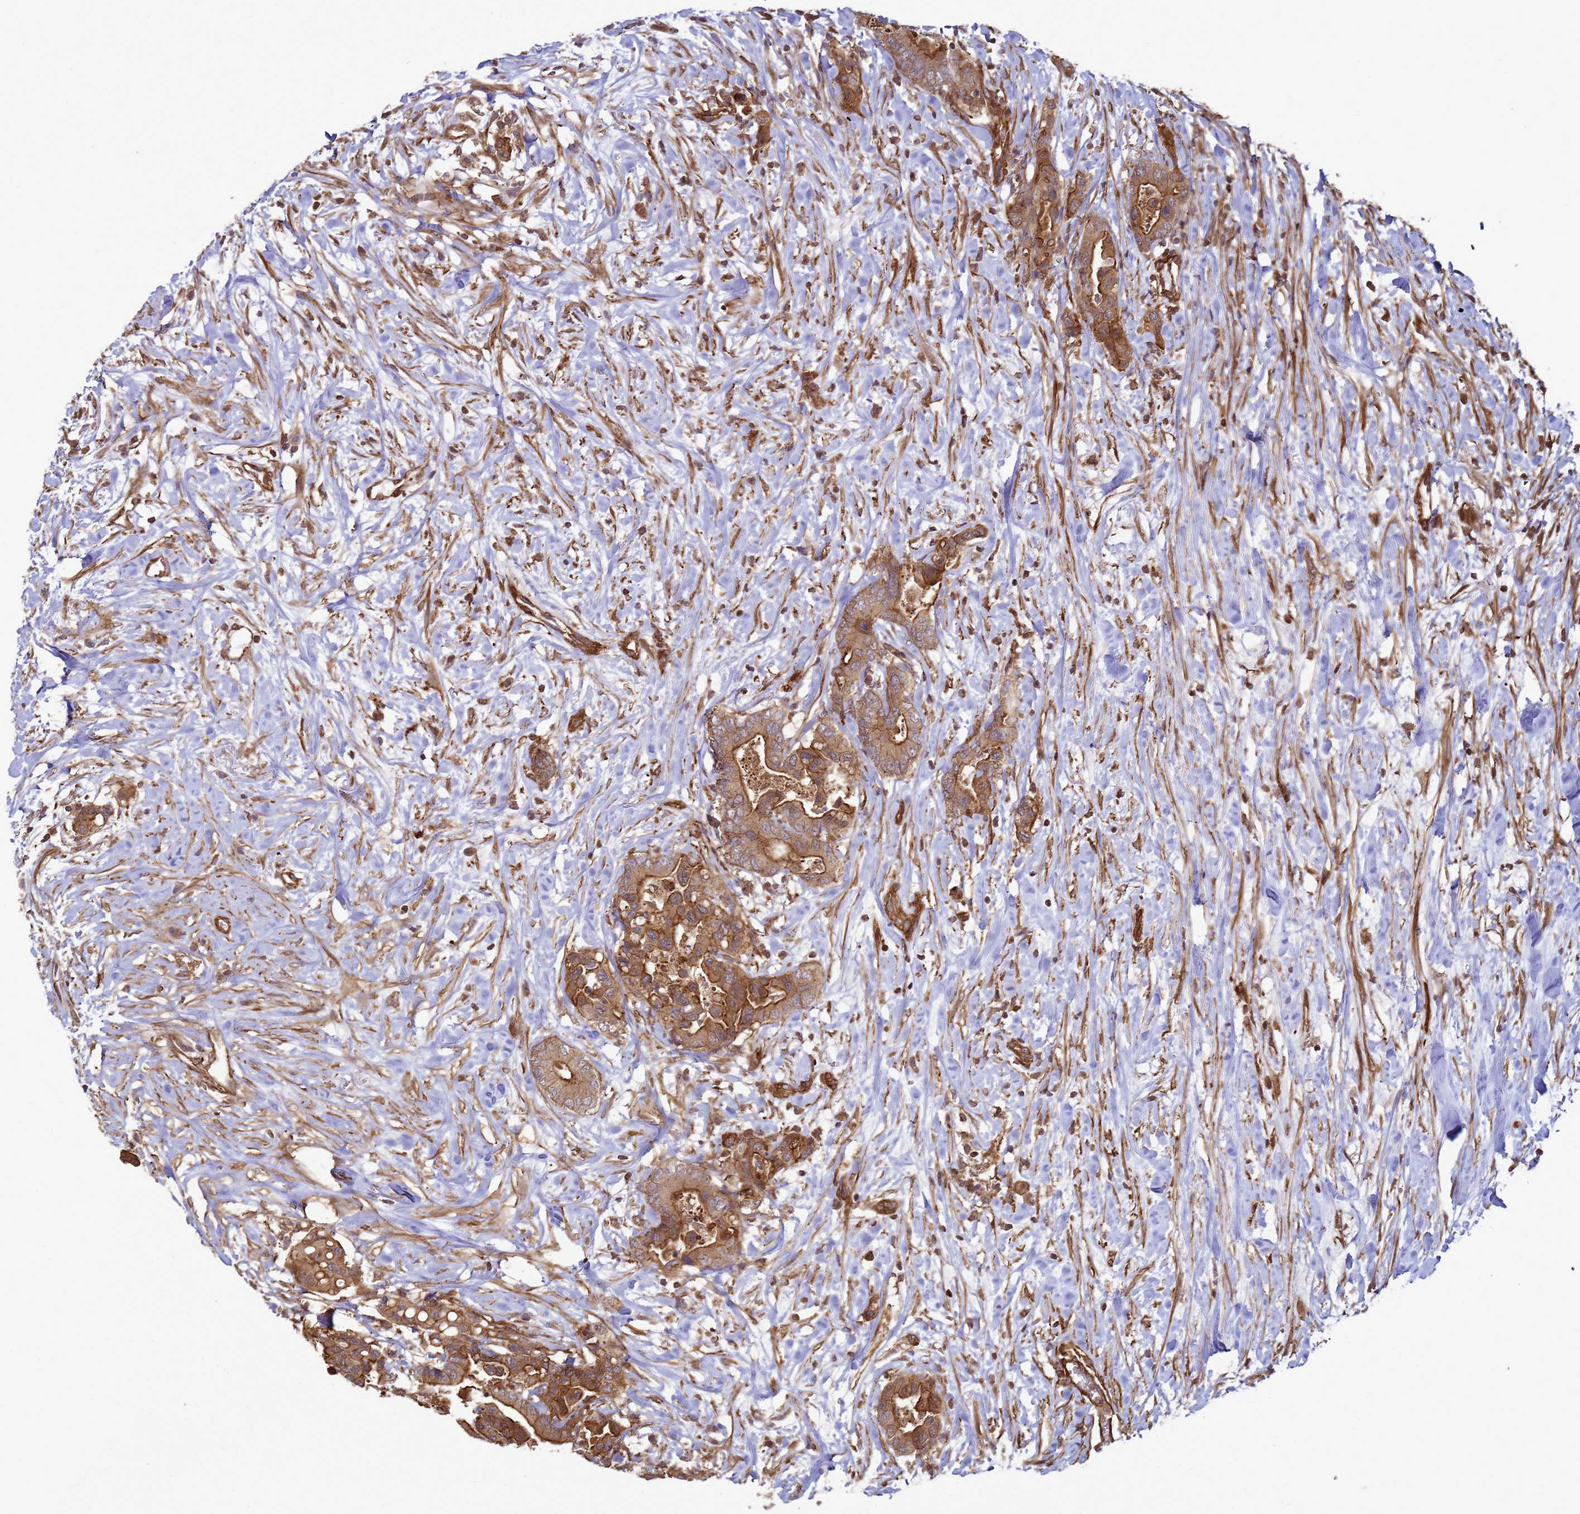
{"staining": {"intensity": "moderate", "quantity": ">75%", "location": "cytoplasmic/membranous"}, "tissue": "colorectal cancer", "cell_type": "Tumor cells", "image_type": "cancer", "snomed": [{"axis": "morphology", "description": "Normal tissue, NOS"}, {"axis": "morphology", "description": "Adenocarcinoma, NOS"}, {"axis": "topography", "description": "Colon"}], "caption": "This is a histology image of immunohistochemistry (IHC) staining of colorectal cancer, which shows moderate expression in the cytoplasmic/membranous of tumor cells.", "gene": "CNOT1", "patient": {"sex": "male", "age": 82}}